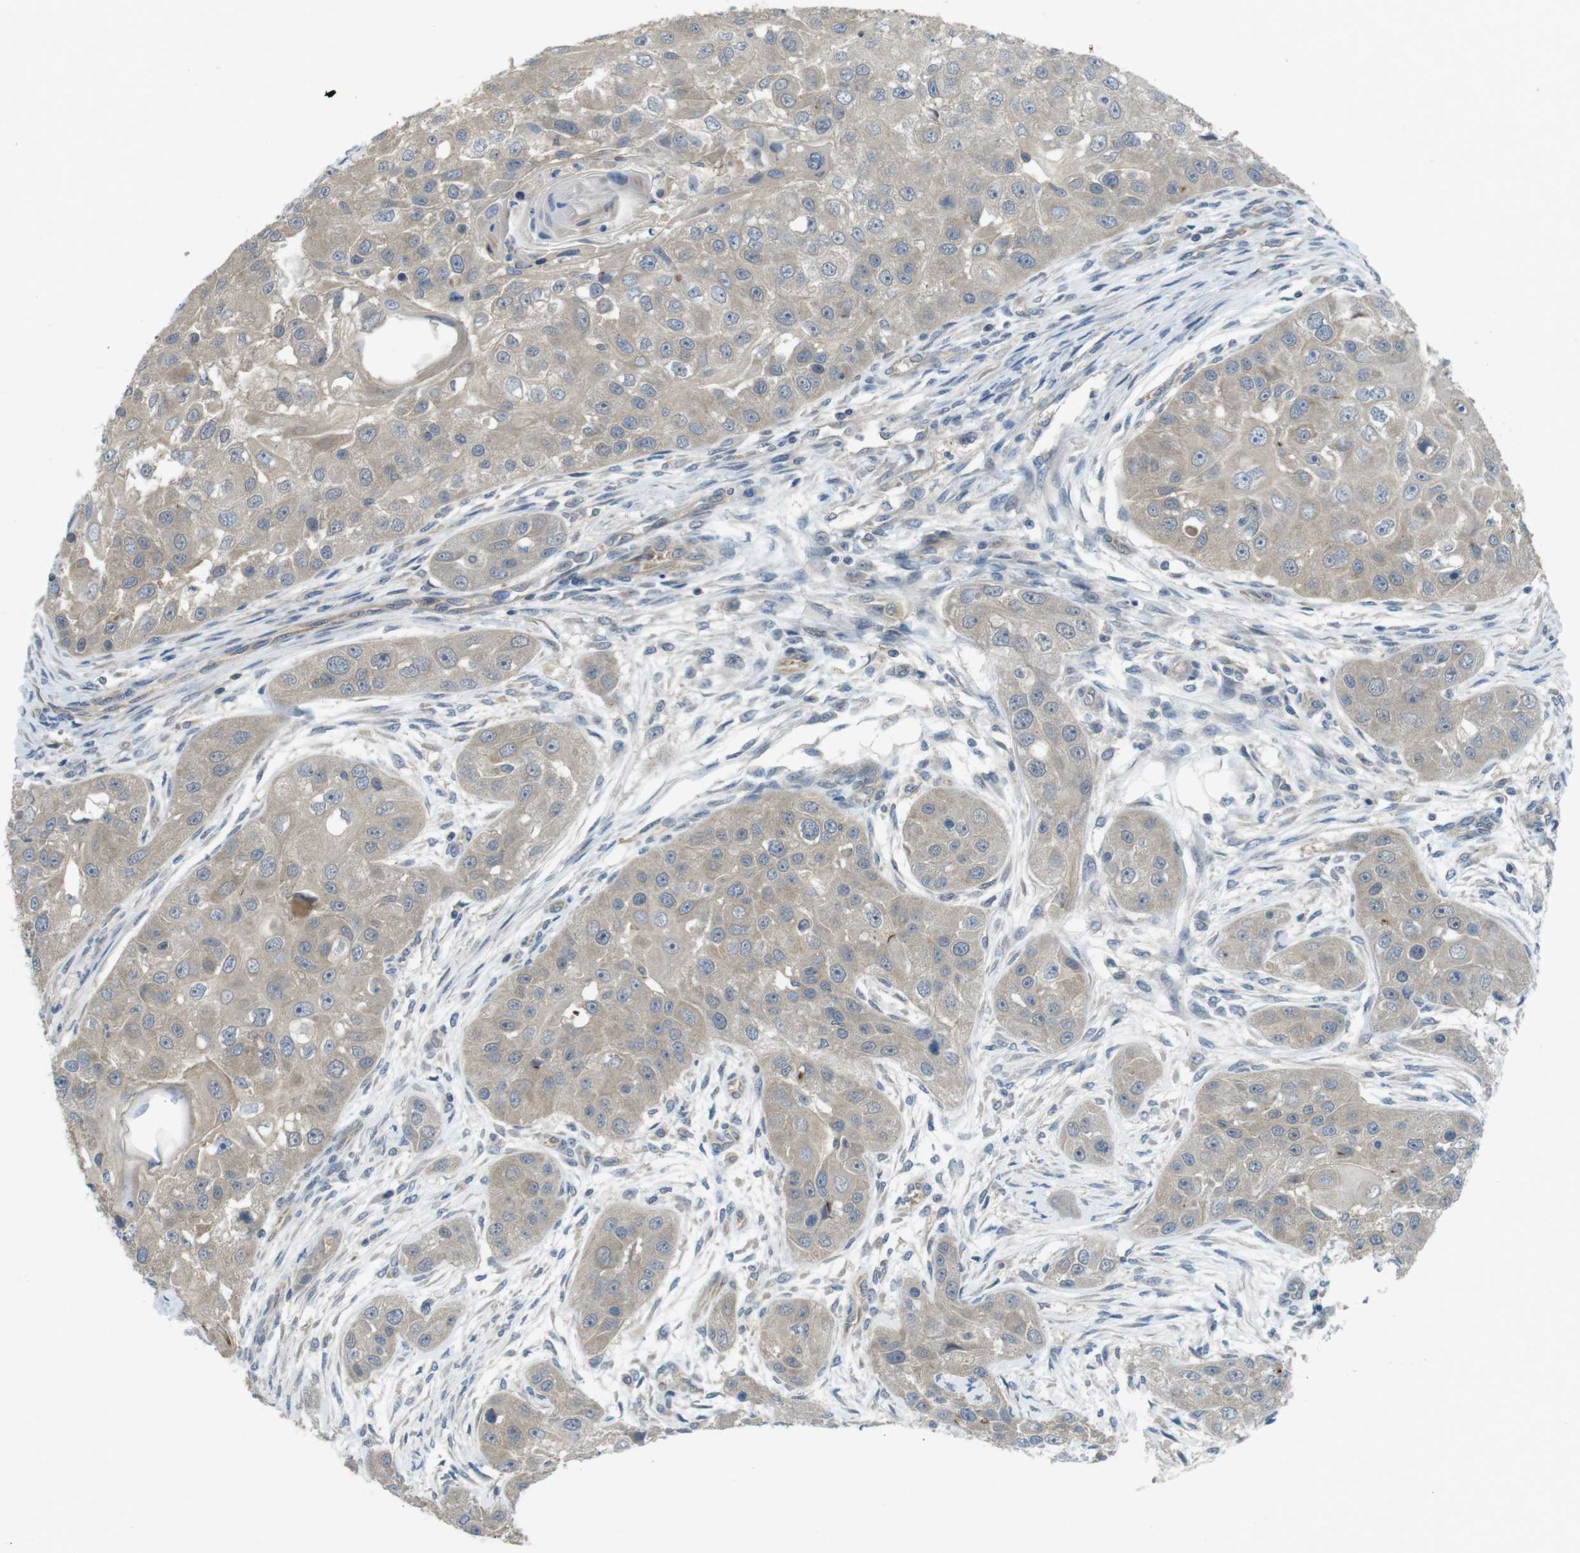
{"staining": {"intensity": "negative", "quantity": "none", "location": "none"}, "tissue": "head and neck cancer", "cell_type": "Tumor cells", "image_type": "cancer", "snomed": [{"axis": "morphology", "description": "Normal tissue, NOS"}, {"axis": "morphology", "description": "Squamous cell carcinoma, NOS"}, {"axis": "topography", "description": "Skeletal muscle"}, {"axis": "topography", "description": "Head-Neck"}], "caption": "Immunohistochemistry (IHC) histopathology image of human head and neck squamous cell carcinoma stained for a protein (brown), which reveals no positivity in tumor cells.", "gene": "SUGT1", "patient": {"sex": "male", "age": 51}}